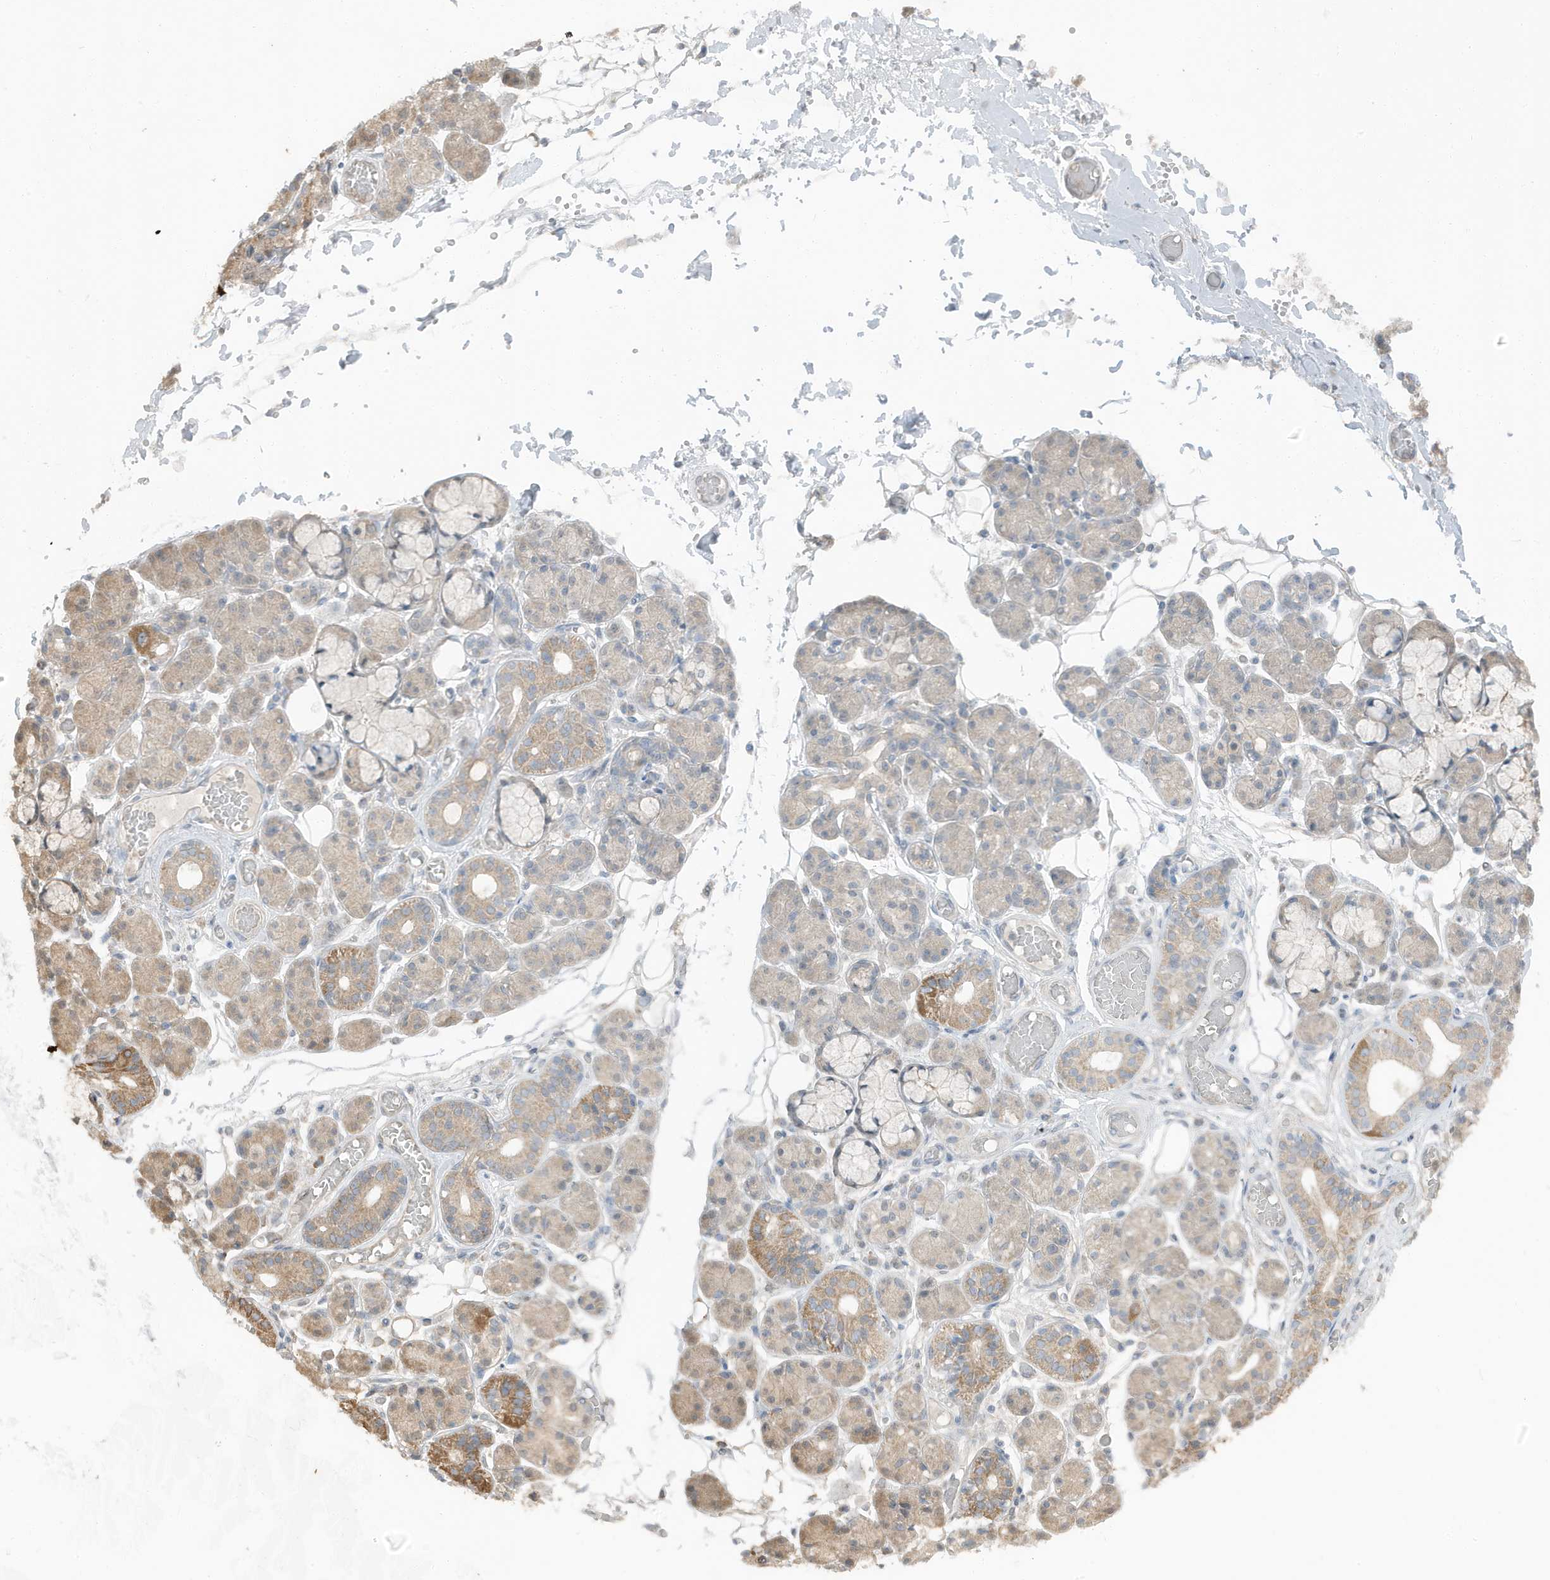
{"staining": {"intensity": "moderate", "quantity": "<25%", "location": "cytoplasmic/membranous"}, "tissue": "salivary gland", "cell_type": "Glandular cells", "image_type": "normal", "snomed": [{"axis": "morphology", "description": "Normal tissue, NOS"}, {"axis": "topography", "description": "Salivary gland"}], "caption": "Protein staining displays moderate cytoplasmic/membranous staining in about <25% of glandular cells in unremarkable salivary gland.", "gene": "AZI2", "patient": {"sex": "male", "age": 63}}